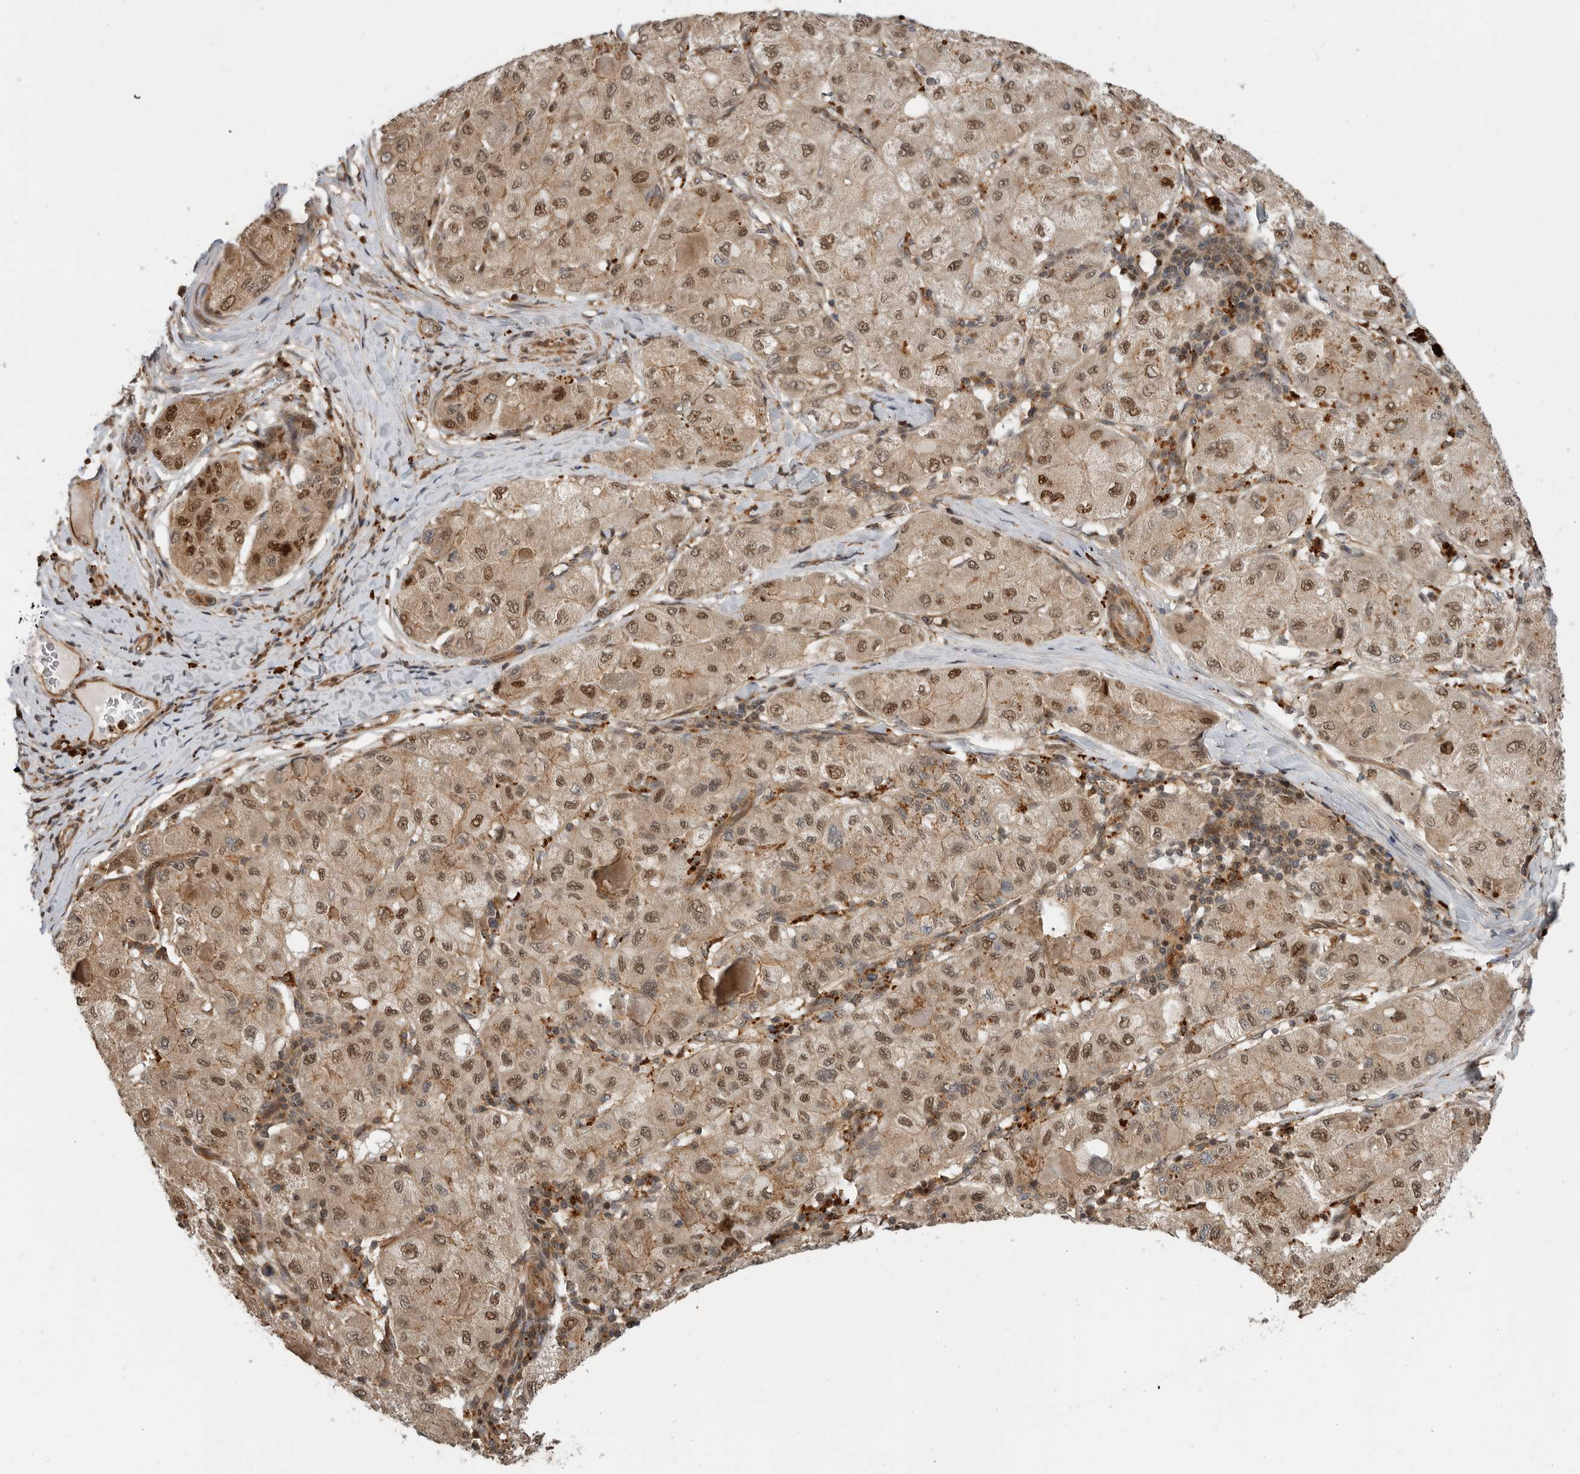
{"staining": {"intensity": "moderate", "quantity": ">75%", "location": "cytoplasmic/membranous,nuclear"}, "tissue": "liver cancer", "cell_type": "Tumor cells", "image_type": "cancer", "snomed": [{"axis": "morphology", "description": "Carcinoma, Hepatocellular, NOS"}, {"axis": "topography", "description": "Liver"}], "caption": "DAB (3,3'-diaminobenzidine) immunohistochemical staining of human liver hepatocellular carcinoma reveals moderate cytoplasmic/membranous and nuclear protein staining in approximately >75% of tumor cells. Immunohistochemistry (ihc) stains the protein in brown and the nuclei are stained blue.", "gene": "STRAP", "patient": {"sex": "male", "age": 80}}